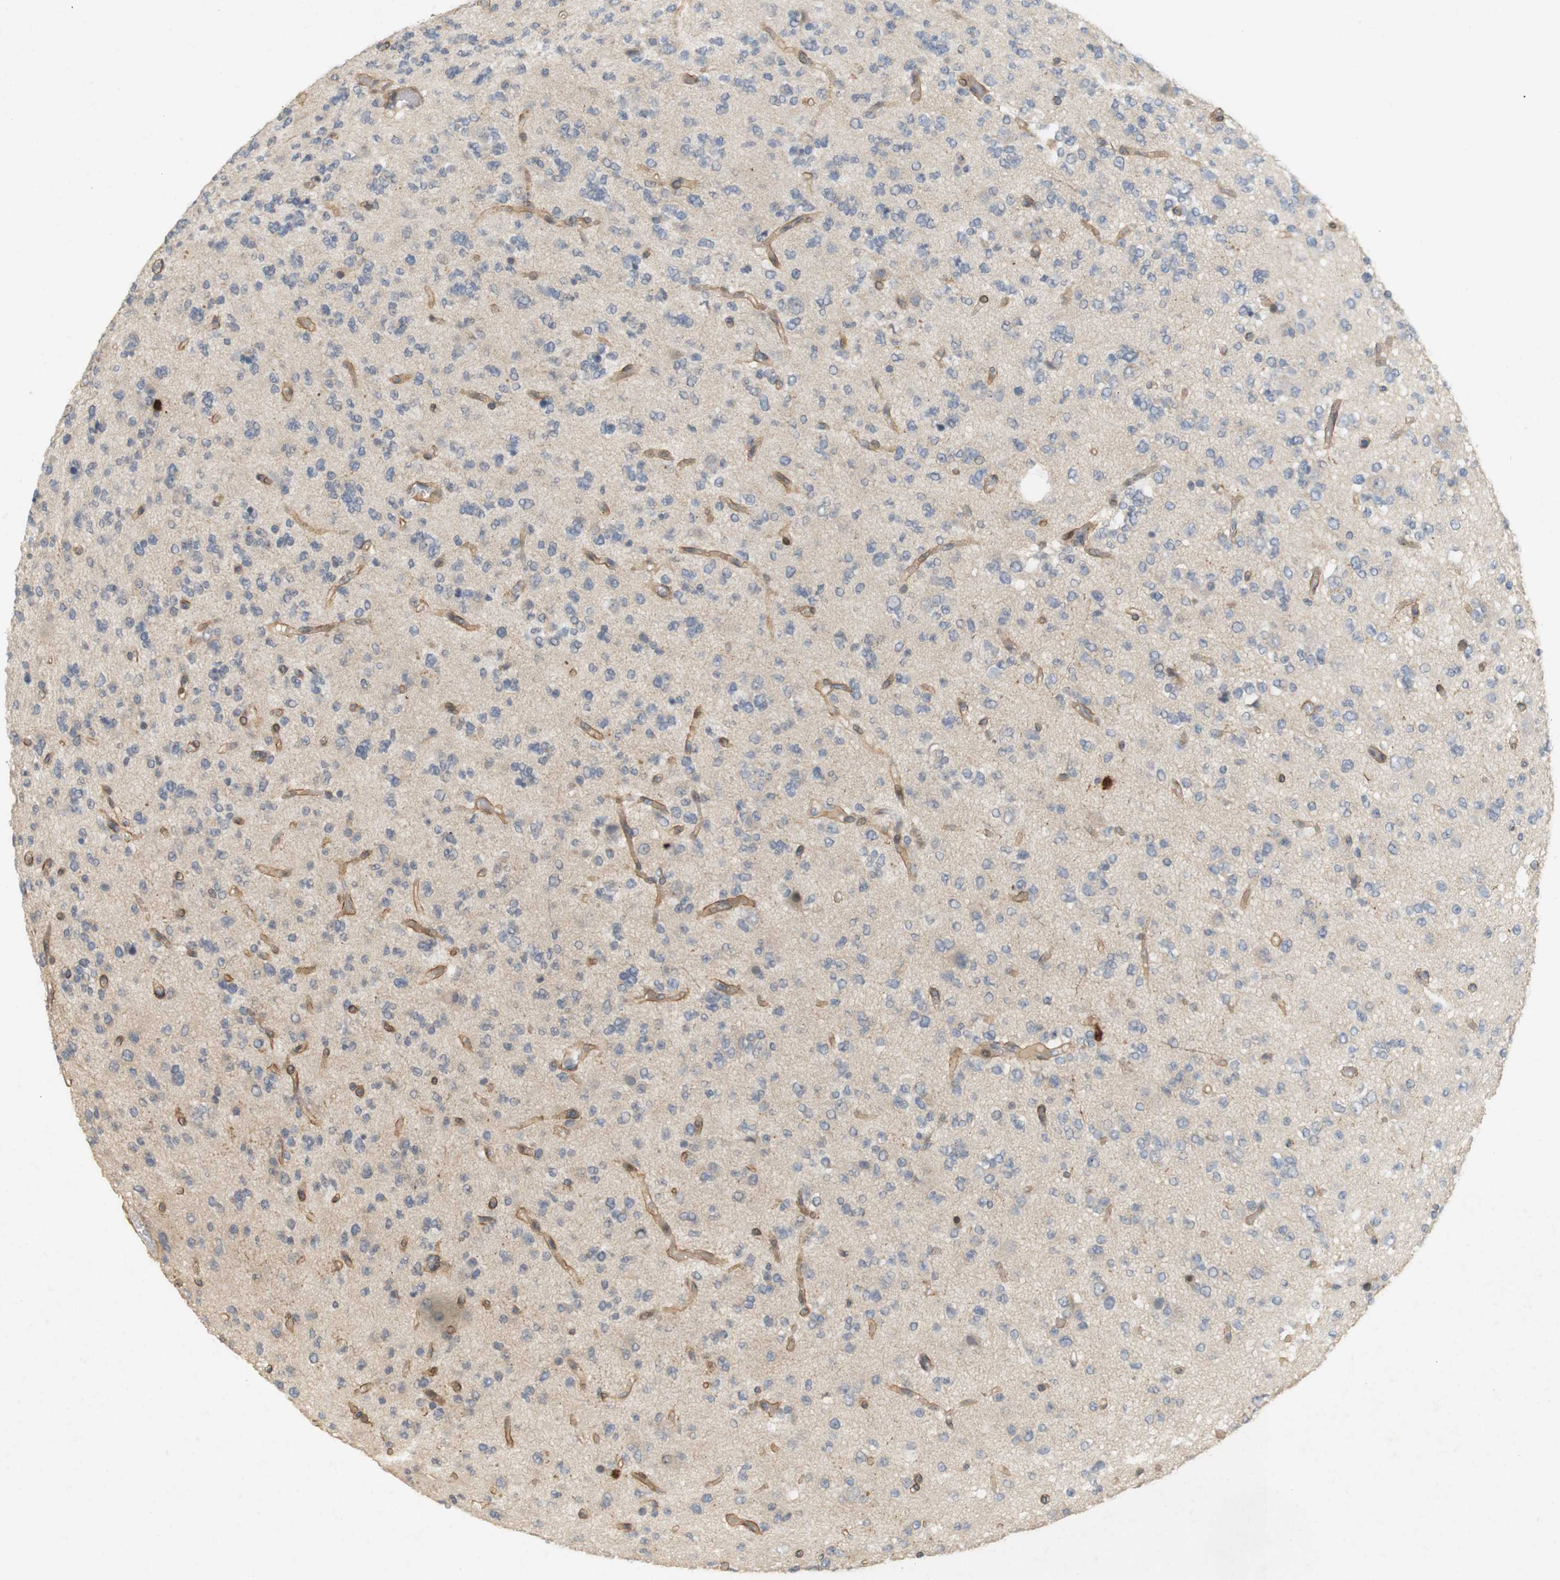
{"staining": {"intensity": "negative", "quantity": "none", "location": "none"}, "tissue": "glioma", "cell_type": "Tumor cells", "image_type": "cancer", "snomed": [{"axis": "morphology", "description": "Glioma, malignant, Low grade"}, {"axis": "topography", "description": "Brain"}], "caption": "The image shows no significant positivity in tumor cells of glioma.", "gene": "PPP1R14A", "patient": {"sex": "male", "age": 38}}